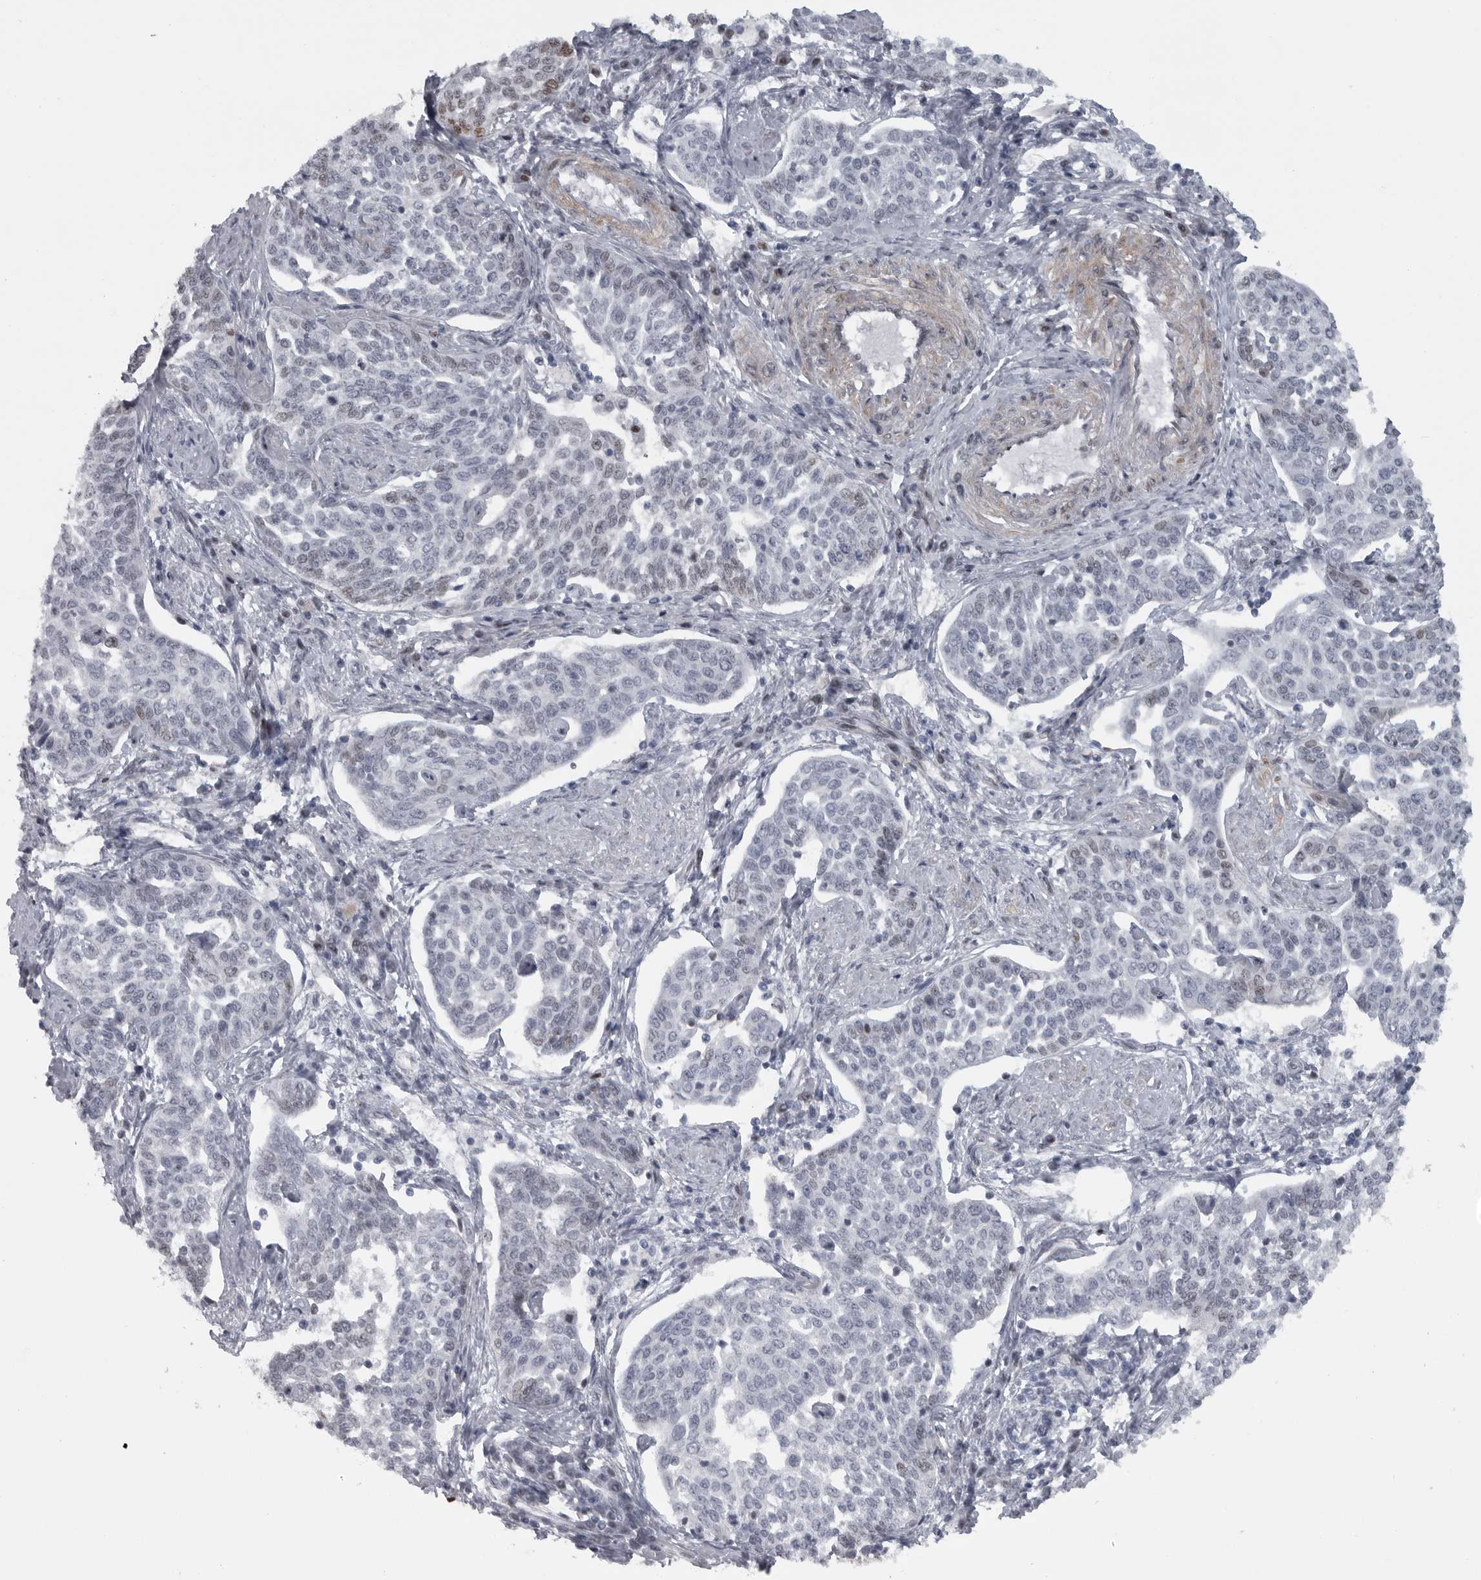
{"staining": {"intensity": "weak", "quantity": "<25%", "location": "nuclear"}, "tissue": "cervical cancer", "cell_type": "Tumor cells", "image_type": "cancer", "snomed": [{"axis": "morphology", "description": "Squamous cell carcinoma, NOS"}, {"axis": "topography", "description": "Cervix"}], "caption": "This photomicrograph is of cervical cancer (squamous cell carcinoma) stained with immunohistochemistry (IHC) to label a protein in brown with the nuclei are counter-stained blue. There is no expression in tumor cells.", "gene": "HMGN3", "patient": {"sex": "female", "age": 34}}